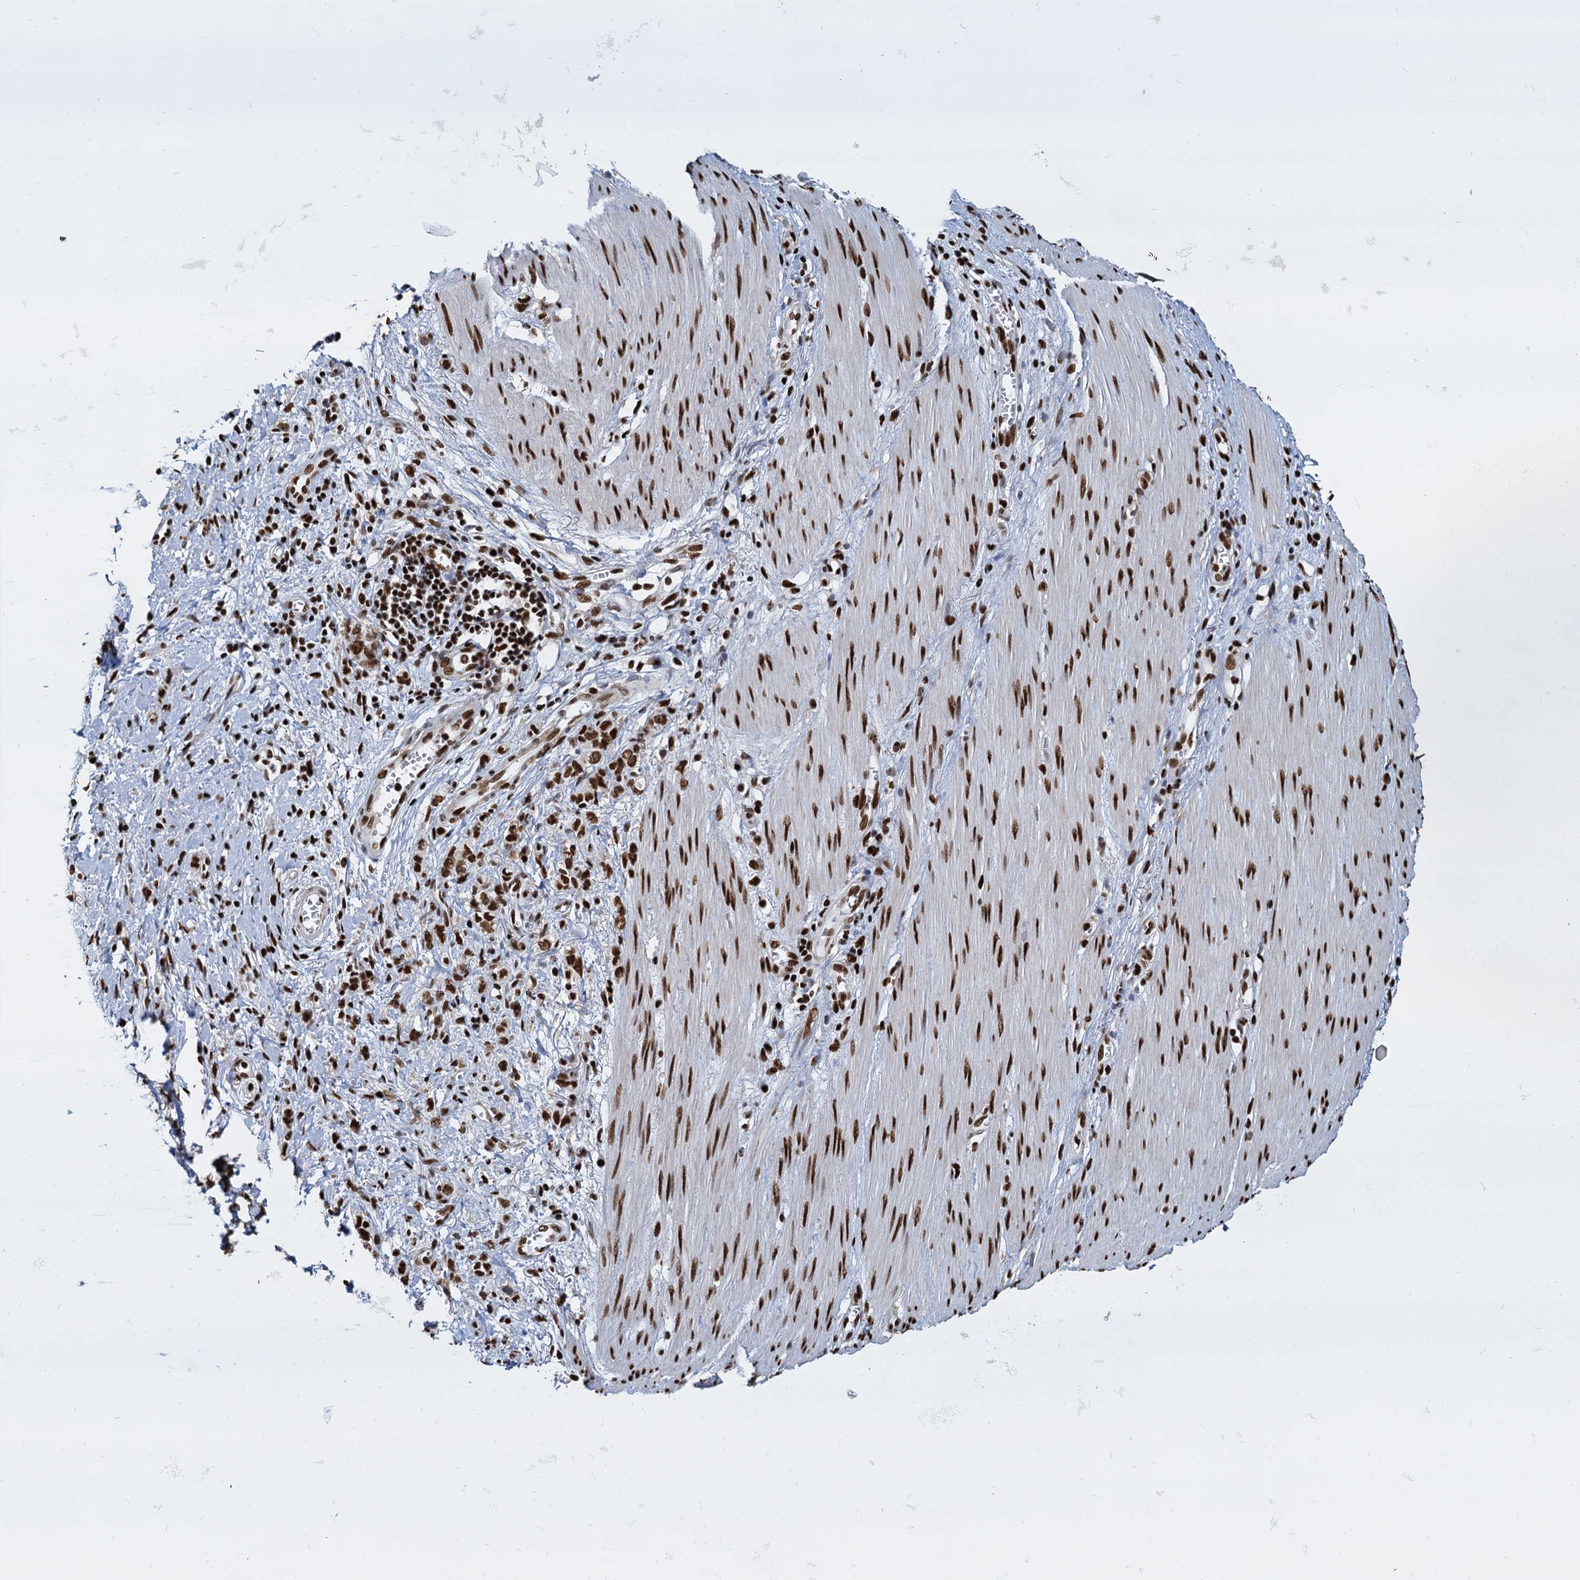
{"staining": {"intensity": "strong", "quantity": ">75%", "location": "nuclear"}, "tissue": "stomach cancer", "cell_type": "Tumor cells", "image_type": "cancer", "snomed": [{"axis": "morphology", "description": "Adenocarcinoma, NOS"}, {"axis": "topography", "description": "Stomach"}], "caption": "Strong nuclear expression is appreciated in about >75% of tumor cells in adenocarcinoma (stomach).", "gene": "DCPS", "patient": {"sex": "female", "age": 76}}